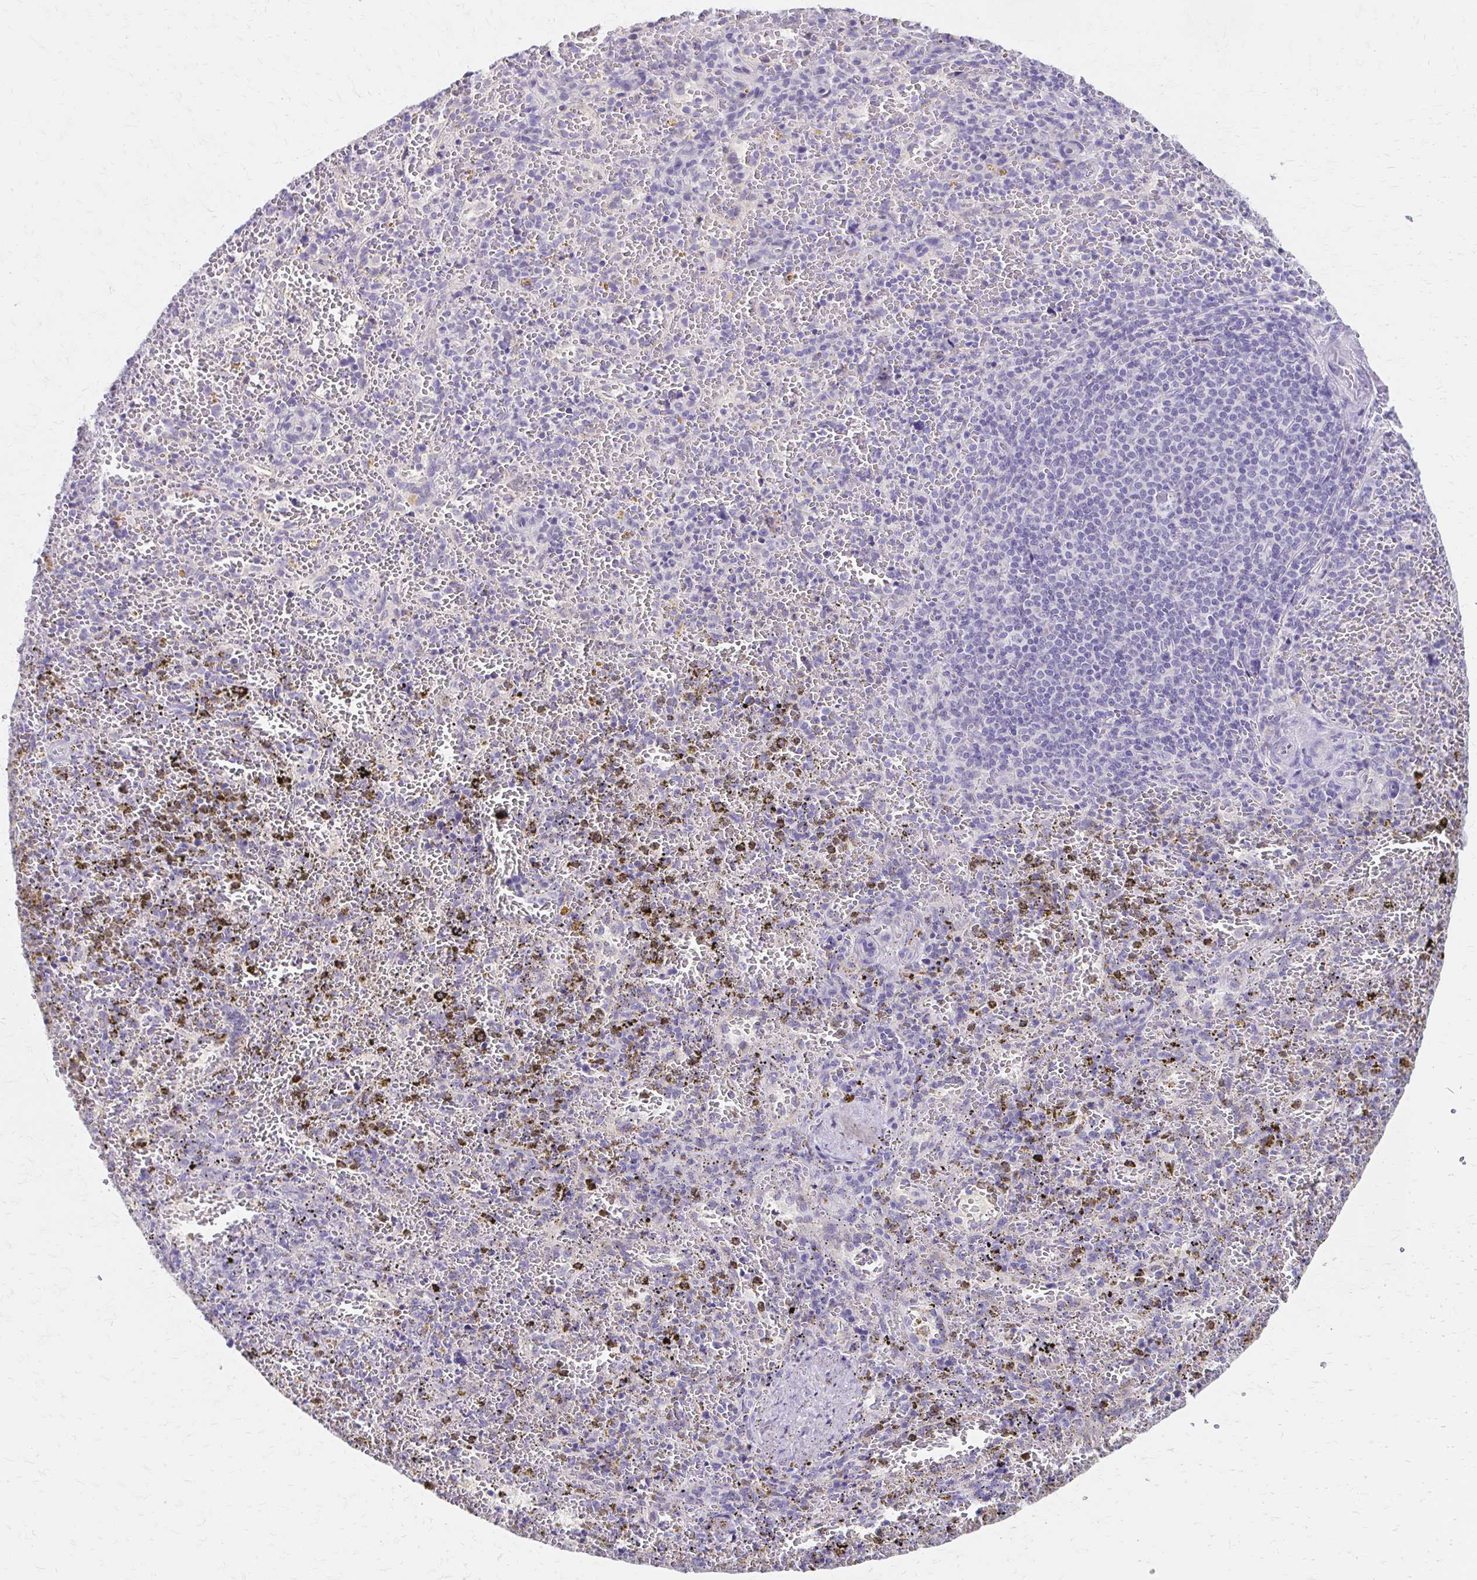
{"staining": {"intensity": "negative", "quantity": "none", "location": "none"}, "tissue": "spleen", "cell_type": "Cells in red pulp", "image_type": "normal", "snomed": [{"axis": "morphology", "description": "Normal tissue, NOS"}, {"axis": "topography", "description": "Spleen"}], "caption": "Benign spleen was stained to show a protein in brown. There is no significant positivity in cells in red pulp.", "gene": "AZGP1", "patient": {"sex": "female", "age": 50}}